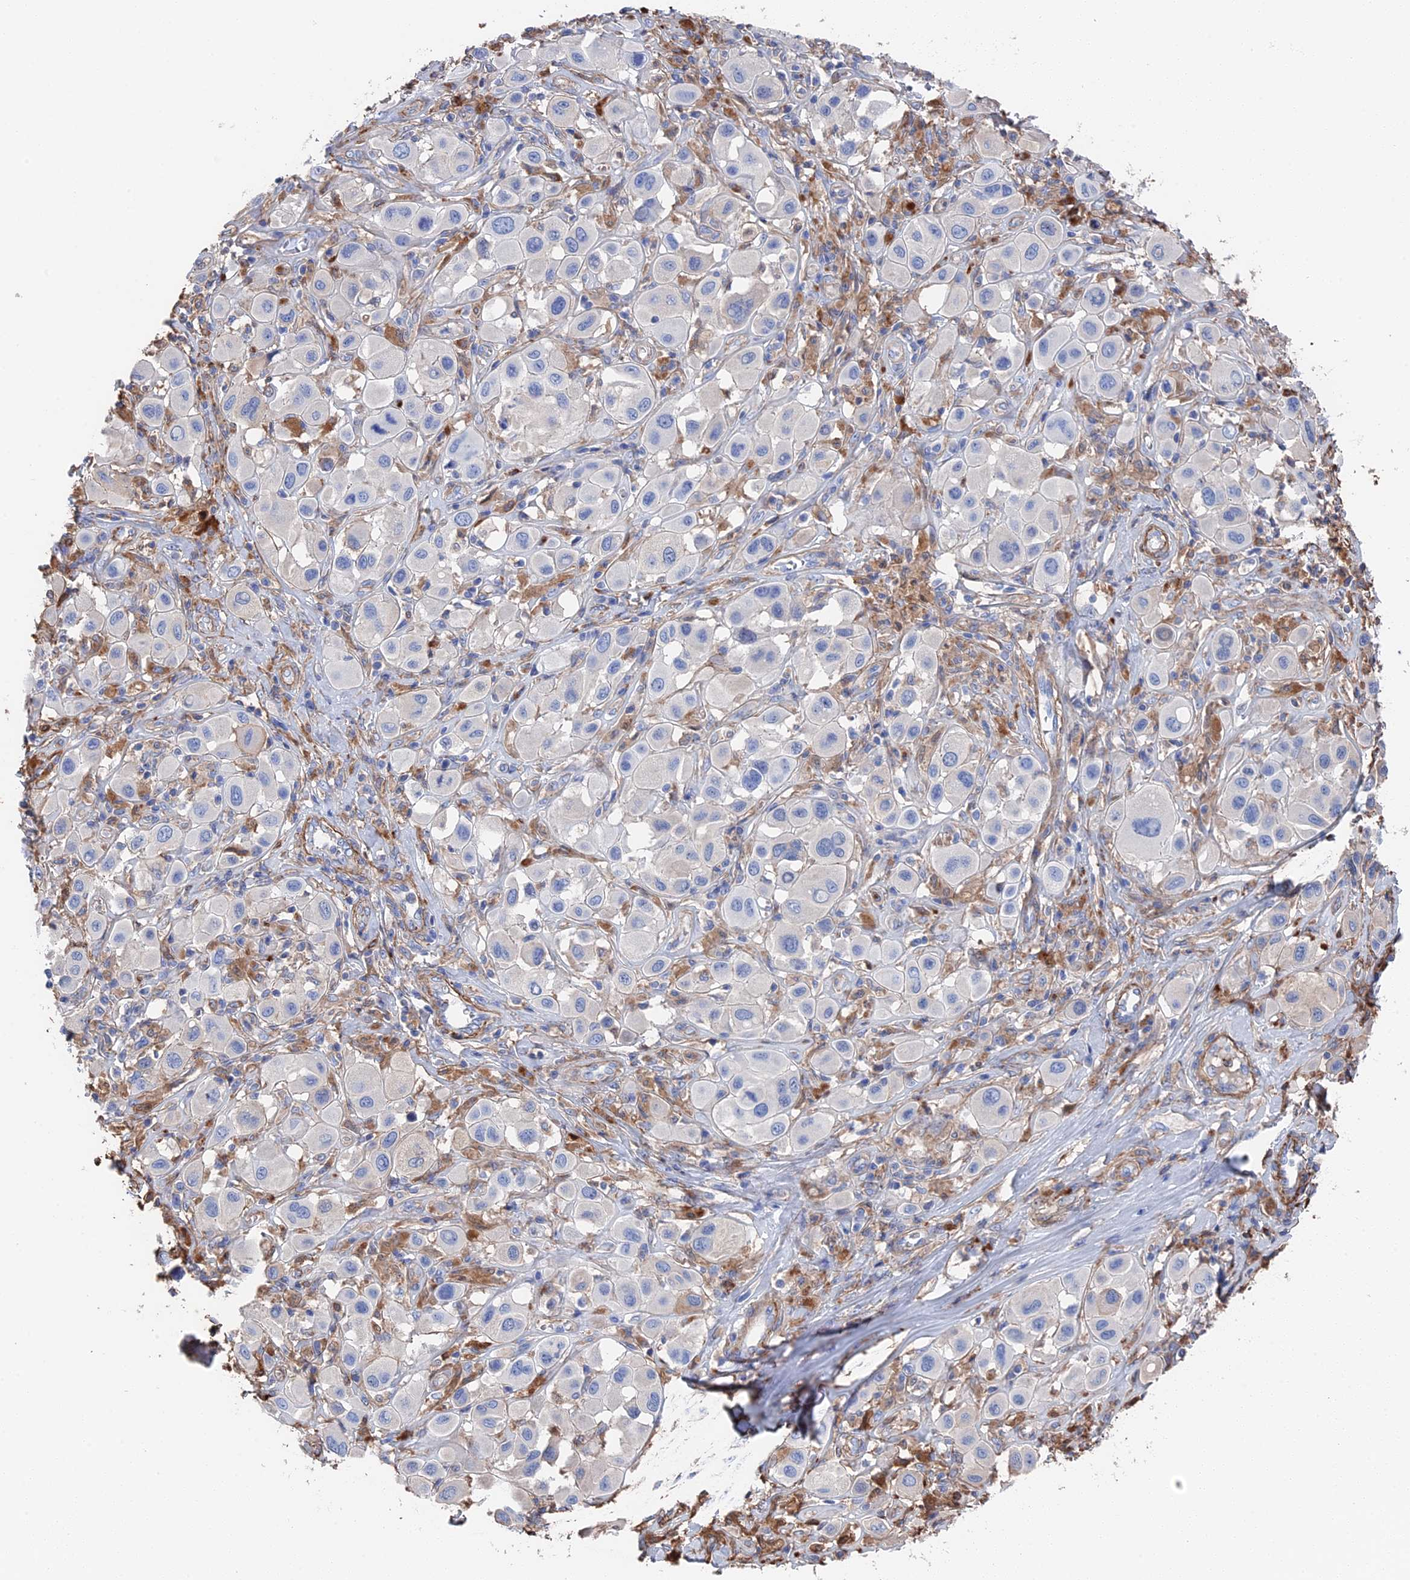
{"staining": {"intensity": "negative", "quantity": "none", "location": "none"}, "tissue": "melanoma", "cell_type": "Tumor cells", "image_type": "cancer", "snomed": [{"axis": "morphology", "description": "Malignant melanoma, Metastatic site"}, {"axis": "topography", "description": "Skin"}], "caption": "High magnification brightfield microscopy of melanoma stained with DAB (brown) and counterstained with hematoxylin (blue): tumor cells show no significant staining.", "gene": "STRA6", "patient": {"sex": "male", "age": 41}}